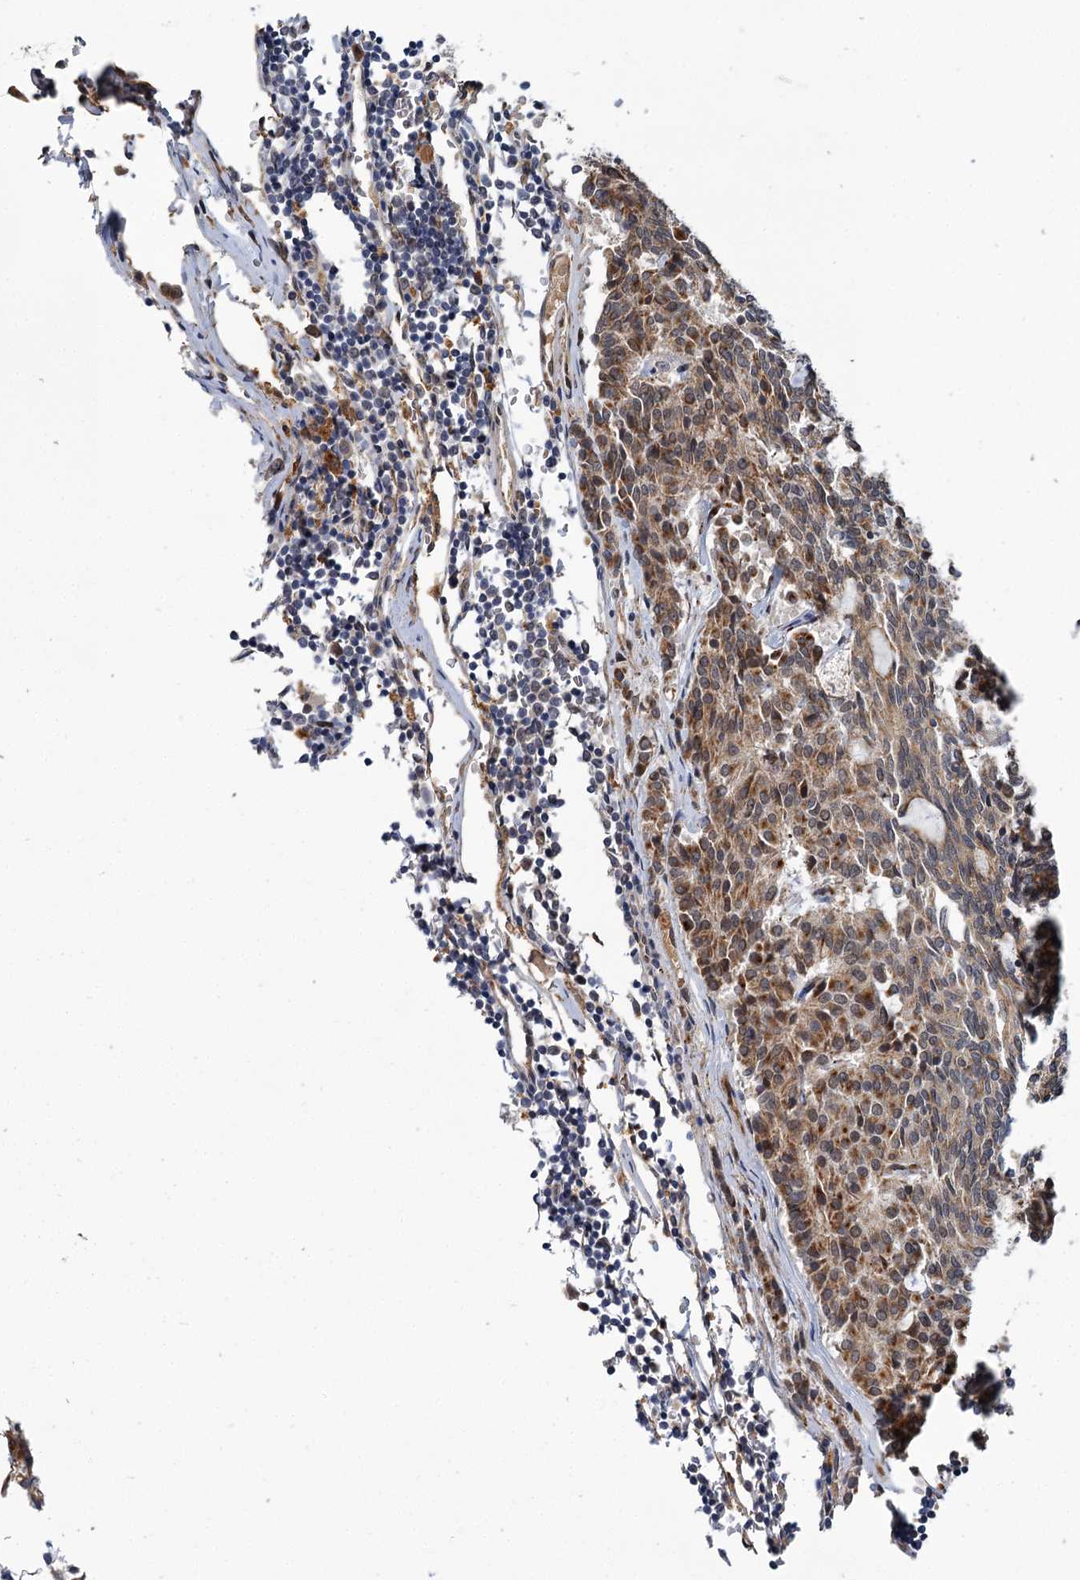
{"staining": {"intensity": "strong", "quantity": ">75%", "location": "cytoplasmic/membranous"}, "tissue": "carcinoid", "cell_type": "Tumor cells", "image_type": "cancer", "snomed": [{"axis": "morphology", "description": "Carcinoid, malignant, NOS"}, {"axis": "topography", "description": "Pancreas"}], "caption": "A high amount of strong cytoplasmic/membranous positivity is seen in about >75% of tumor cells in carcinoid tissue.", "gene": "APBA2", "patient": {"sex": "female", "age": 54}}